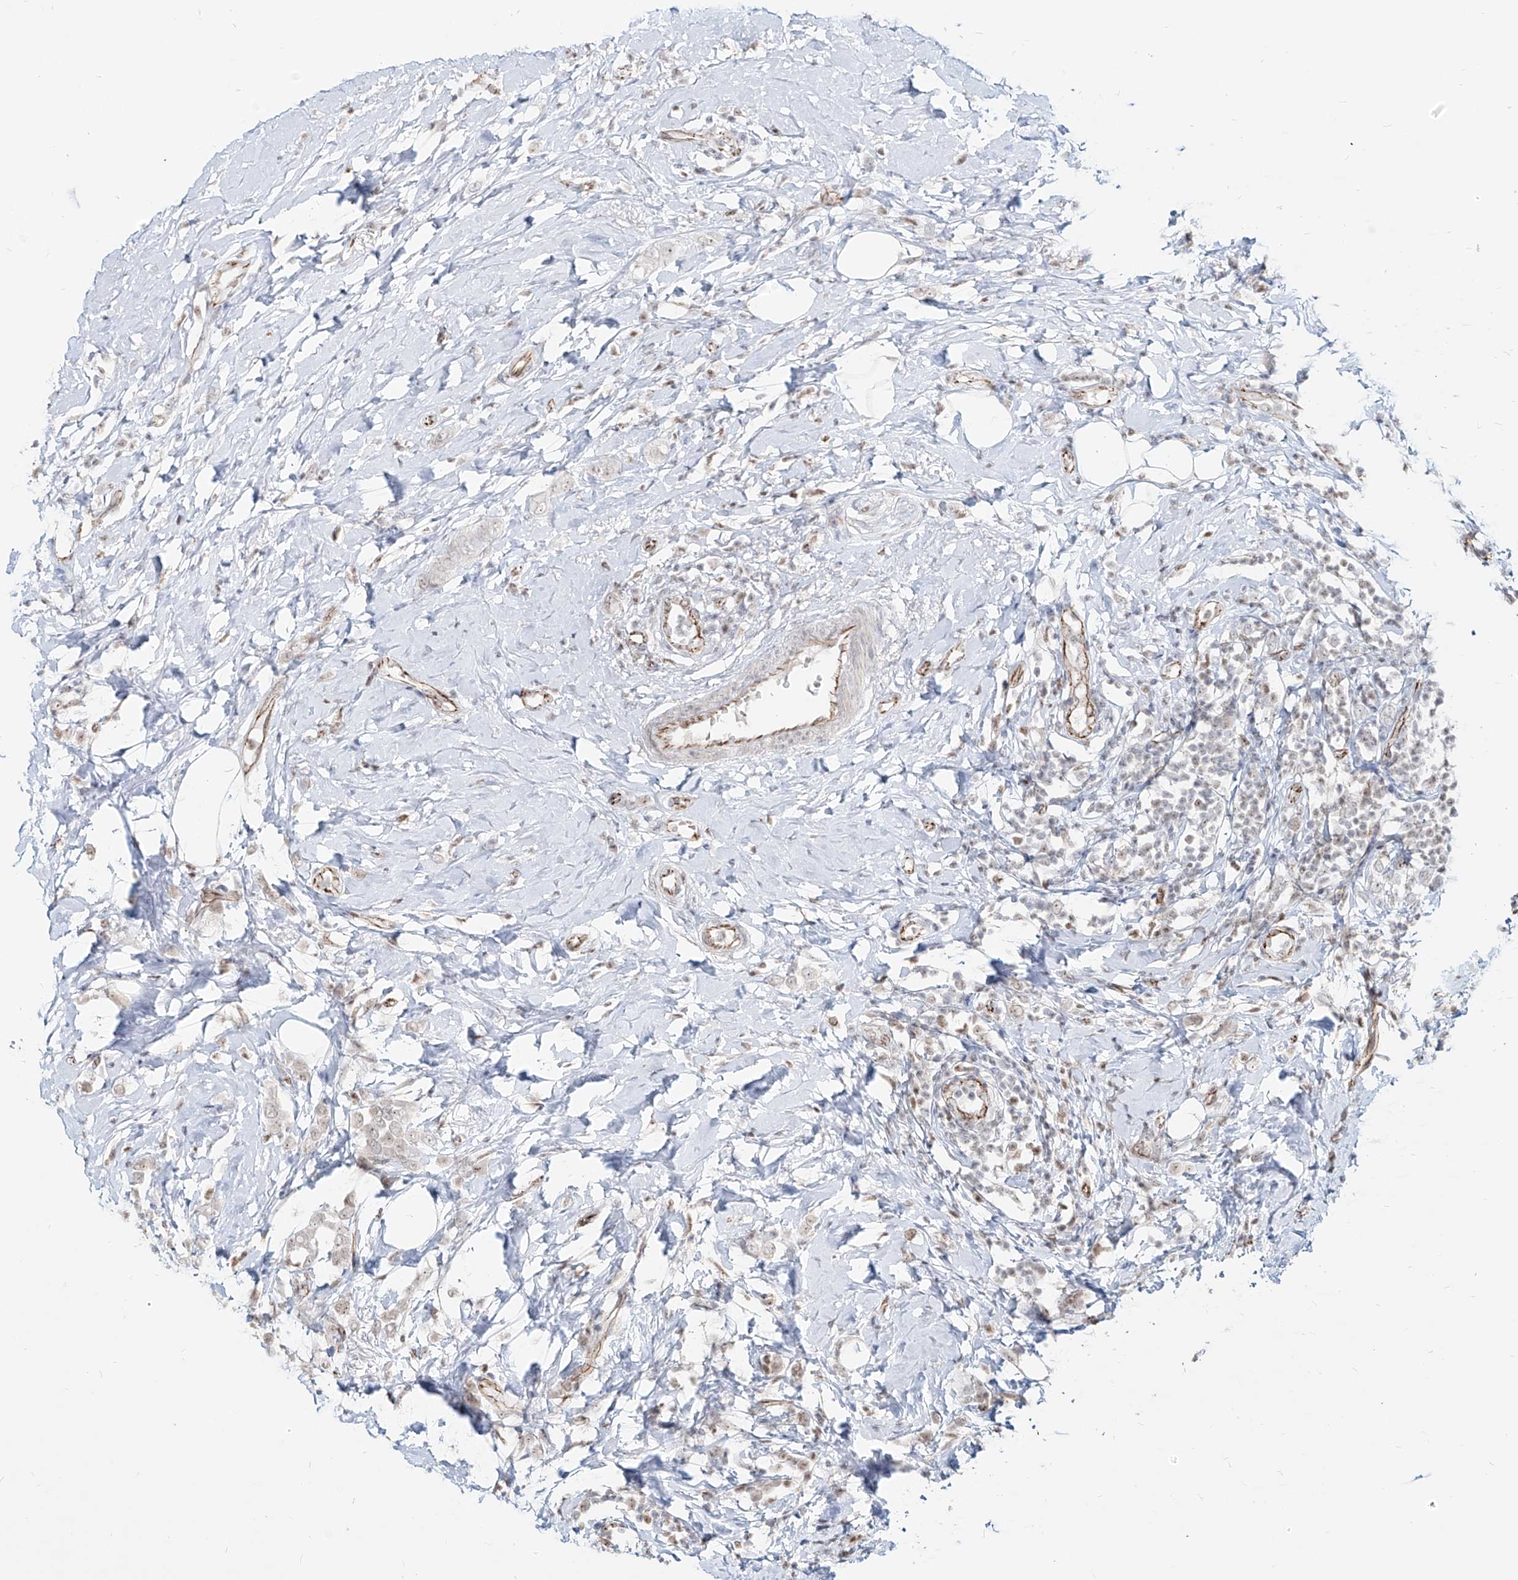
{"staining": {"intensity": "negative", "quantity": "none", "location": "none"}, "tissue": "breast cancer", "cell_type": "Tumor cells", "image_type": "cancer", "snomed": [{"axis": "morphology", "description": "Lobular carcinoma"}, {"axis": "topography", "description": "Breast"}], "caption": "Human breast cancer (lobular carcinoma) stained for a protein using immunohistochemistry demonstrates no staining in tumor cells.", "gene": "ZNF710", "patient": {"sex": "female", "age": 47}}